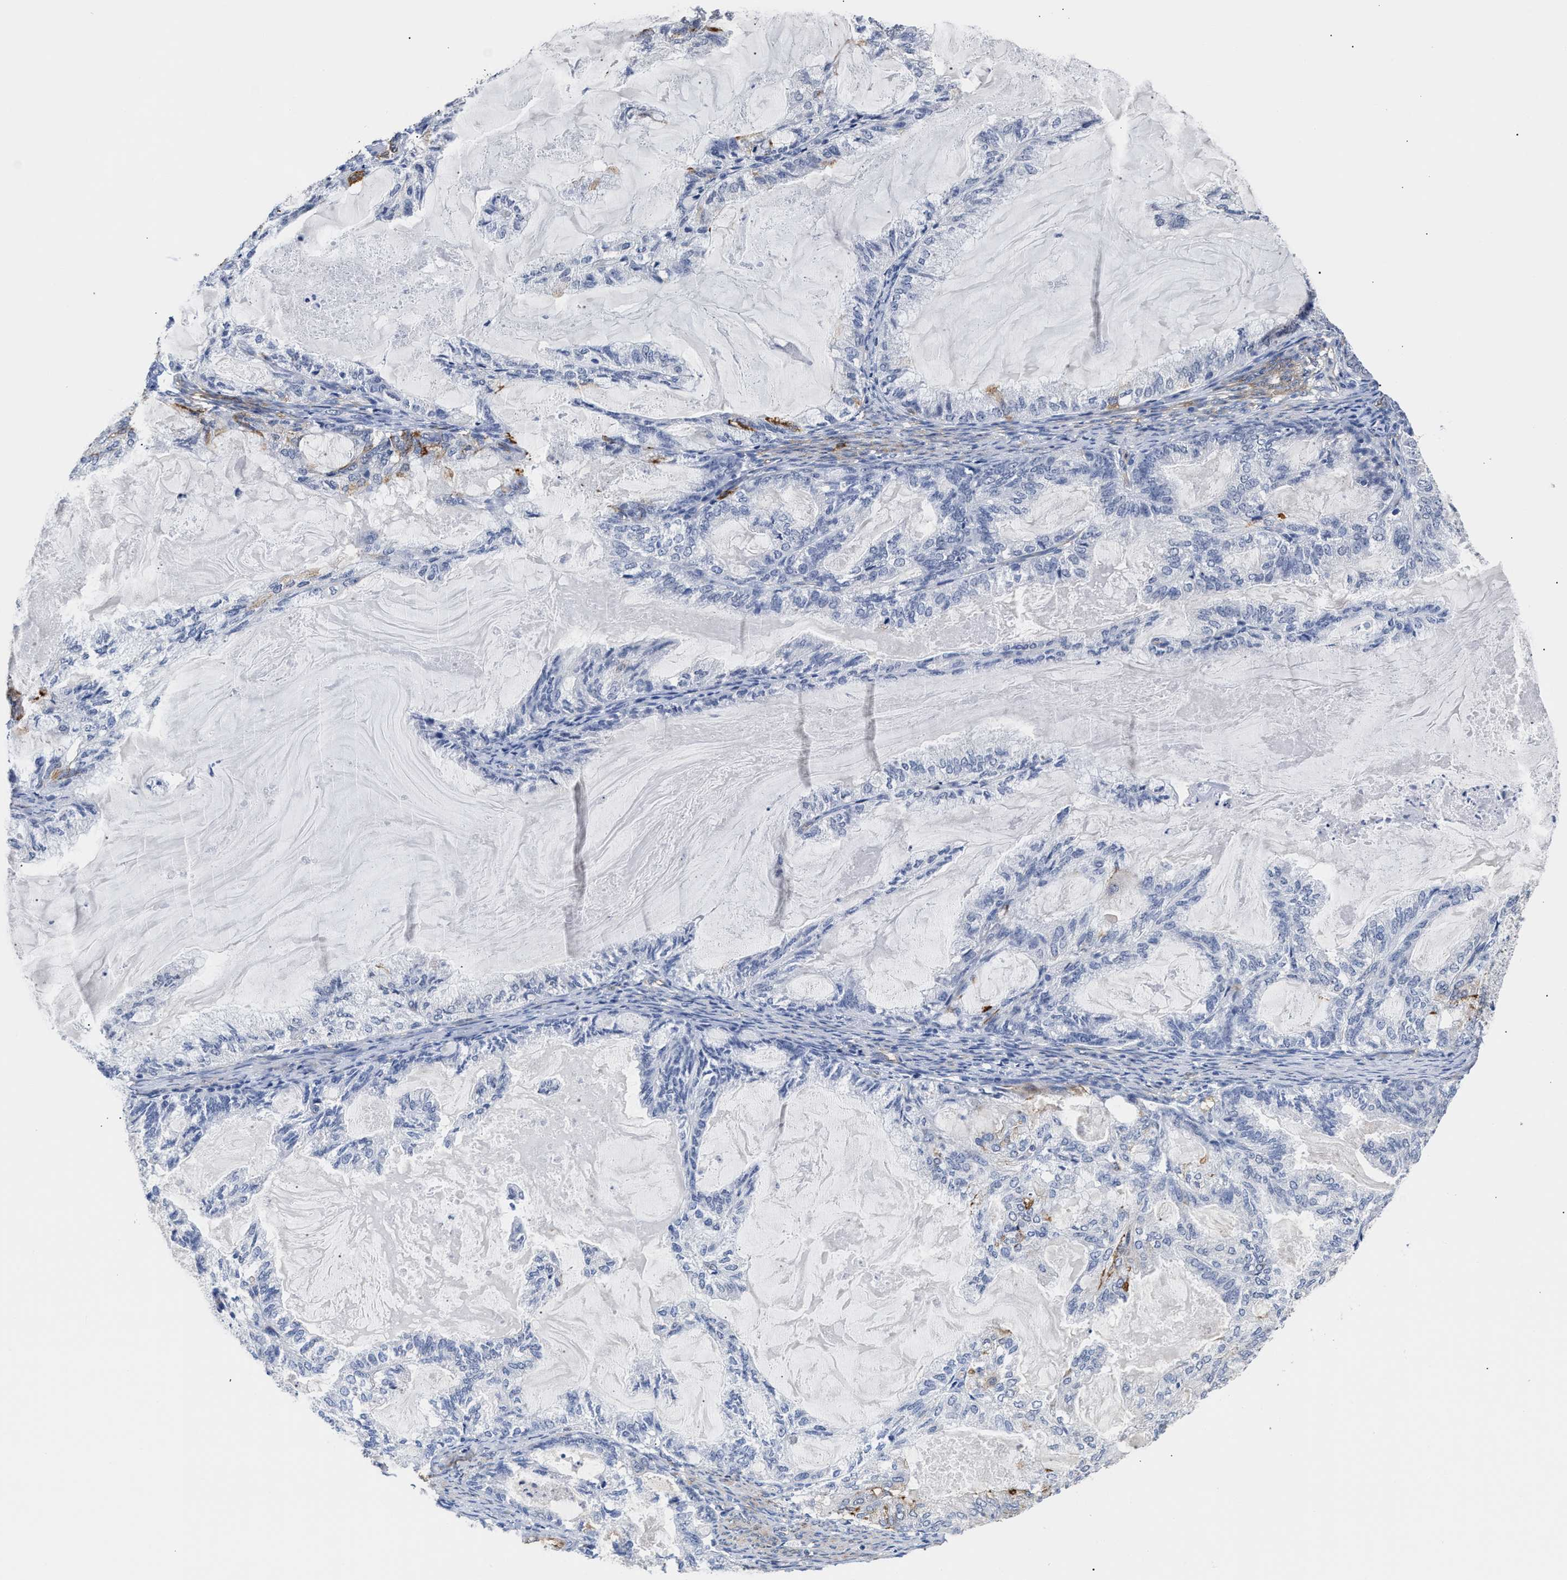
{"staining": {"intensity": "negative", "quantity": "none", "location": "none"}, "tissue": "endometrial cancer", "cell_type": "Tumor cells", "image_type": "cancer", "snomed": [{"axis": "morphology", "description": "Adenocarcinoma, NOS"}, {"axis": "topography", "description": "Endometrium"}], "caption": "IHC photomicrograph of endometrial cancer (adenocarcinoma) stained for a protein (brown), which displays no positivity in tumor cells.", "gene": "AHNAK2", "patient": {"sex": "female", "age": 86}}